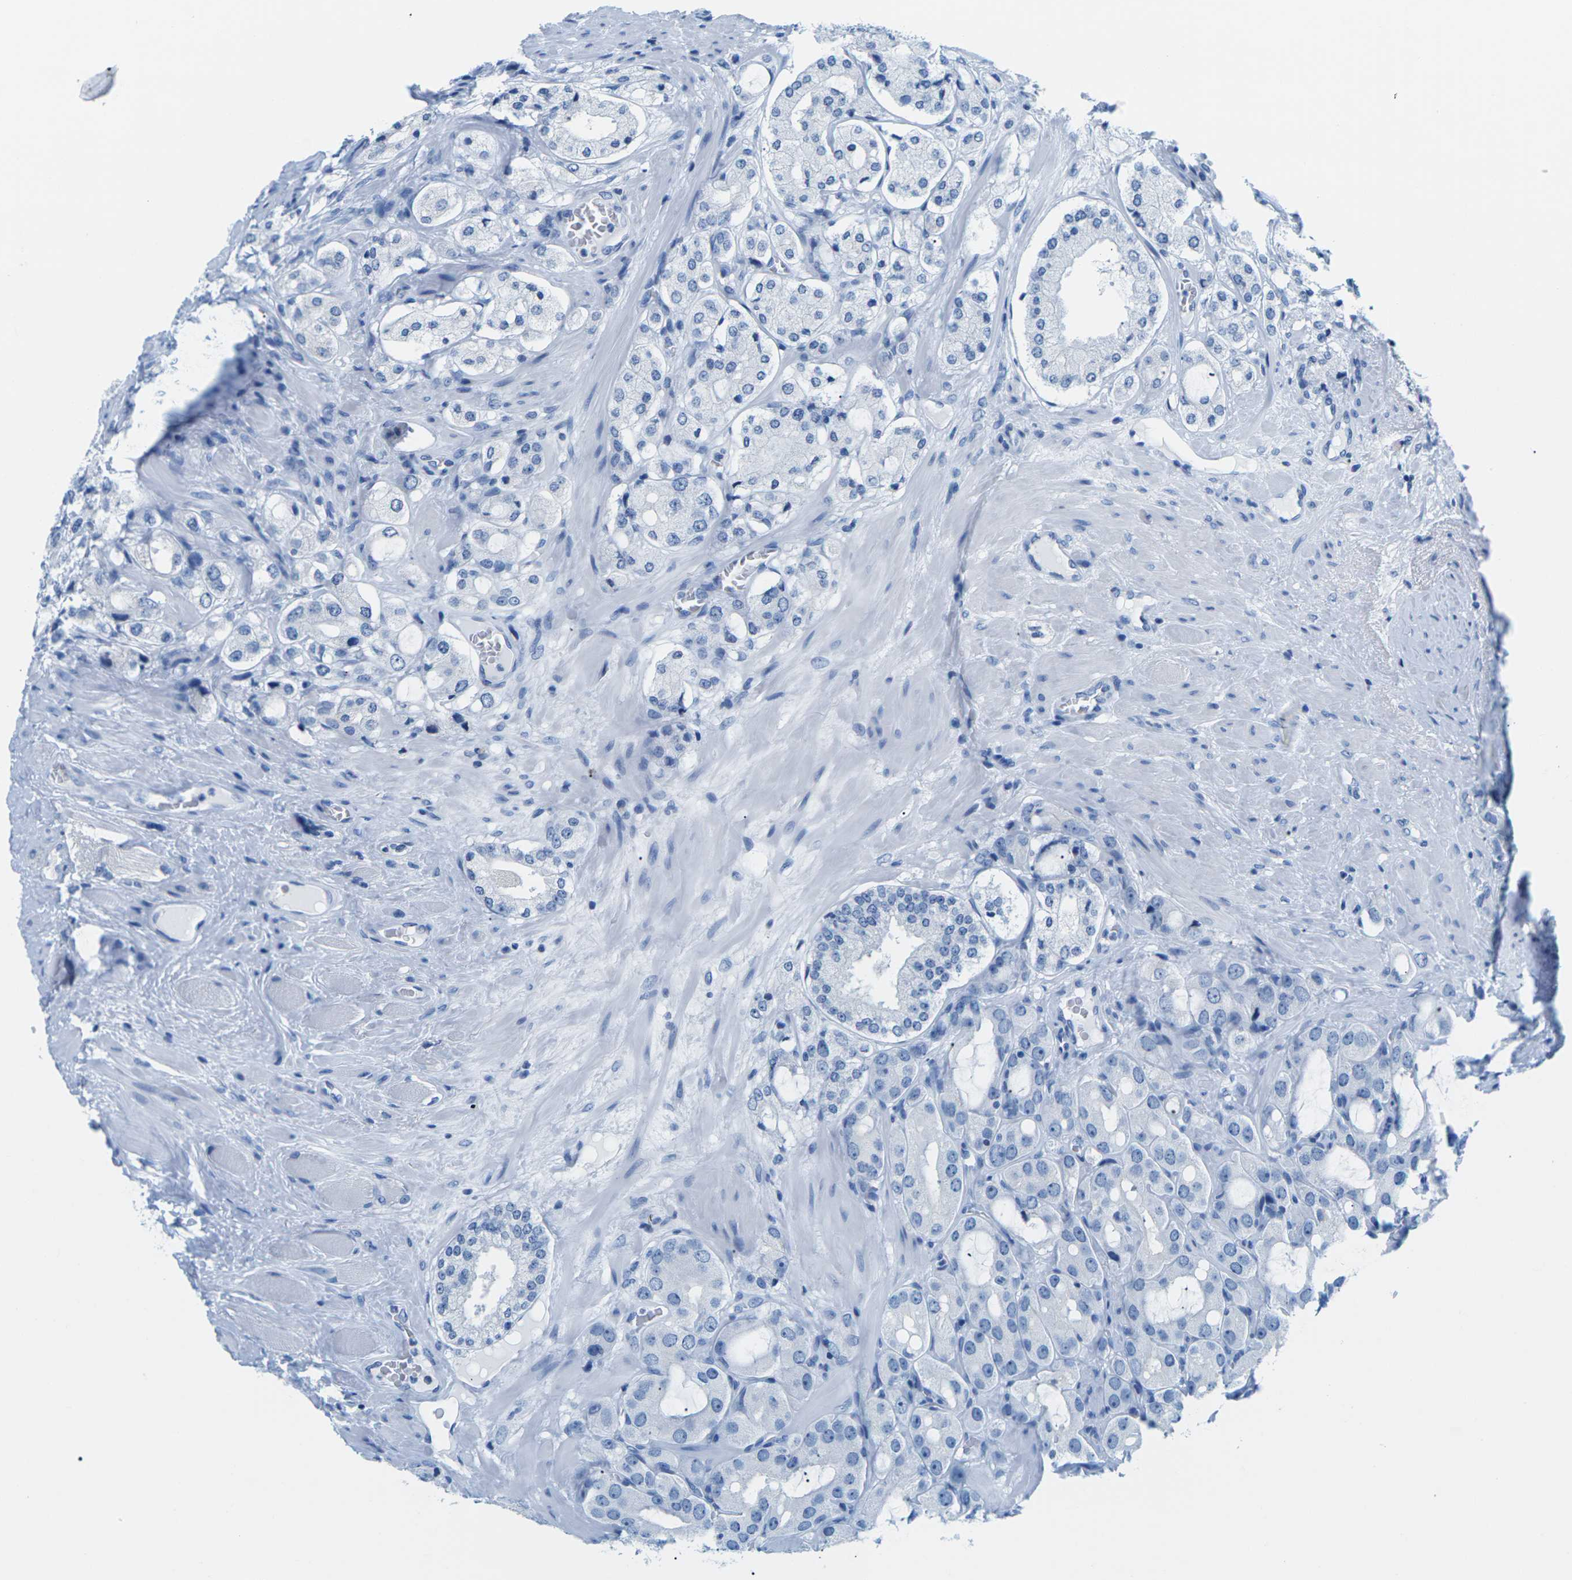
{"staining": {"intensity": "negative", "quantity": "none", "location": "none"}, "tissue": "prostate cancer", "cell_type": "Tumor cells", "image_type": "cancer", "snomed": [{"axis": "morphology", "description": "Adenocarcinoma, High grade"}, {"axis": "topography", "description": "Prostate"}], "caption": "This is an immunohistochemistry image of prostate cancer. There is no staining in tumor cells.", "gene": "SLC12A1", "patient": {"sex": "male", "age": 65}}